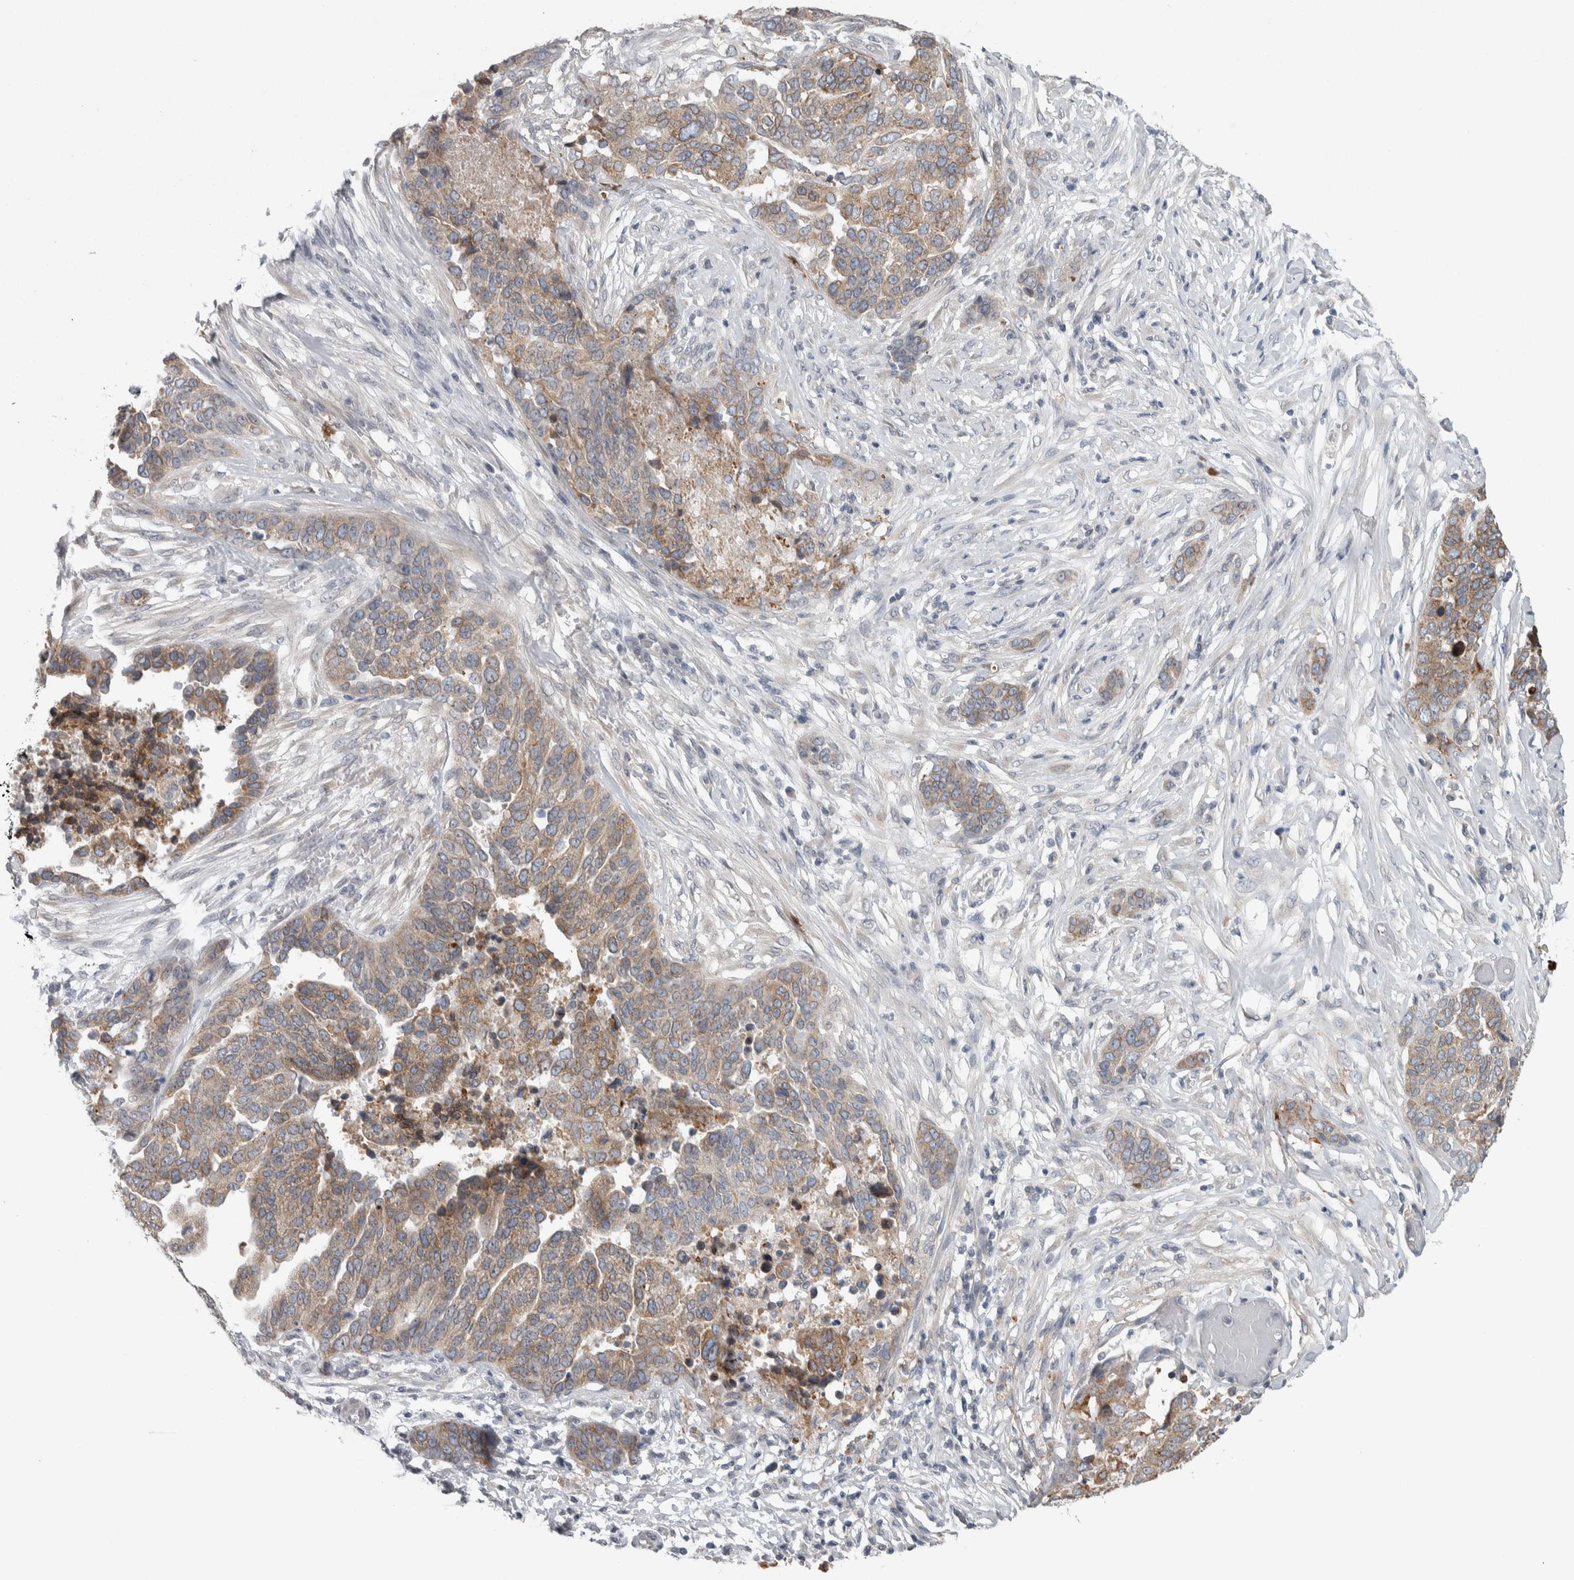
{"staining": {"intensity": "moderate", "quantity": ">75%", "location": "cytoplasmic/membranous"}, "tissue": "ovarian cancer", "cell_type": "Tumor cells", "image_type": "cancer", "snomed": [{"axis": "morphology", "description": "Cystadenocarcinoma, serous, NOS"}, {"axis": "topography", "description": "Ovary"}], "caption": "Human ovarian cancer stained with a brown dye exhibits moderate cytoplasmic/membranous positive staining in approximately >75% of tumor cells.", "gene": "SIGMAR1", "patient": {"sex": "female", "age": 44}}